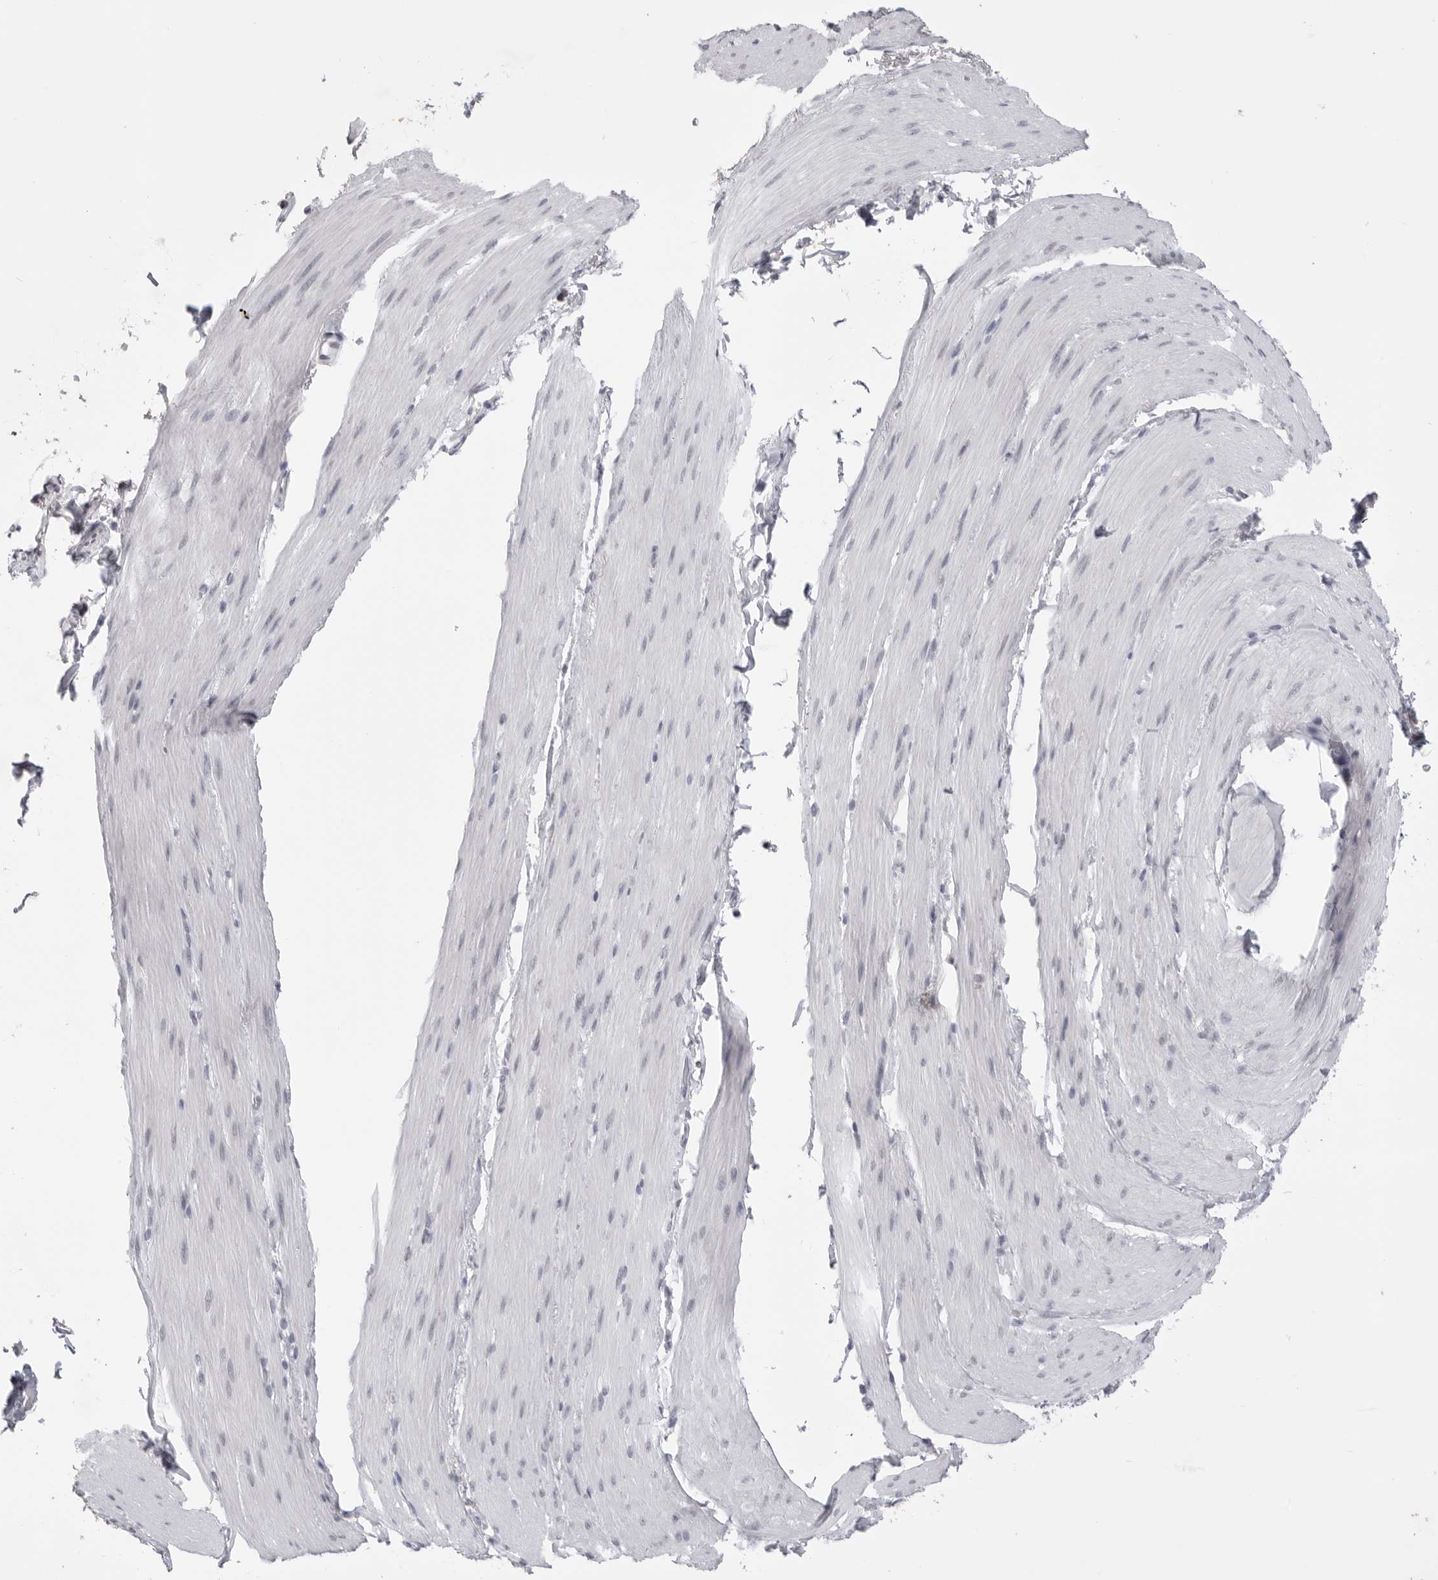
{"staining": {"intensity": "negative", "quantity": "none", "location": "none"}, "tissue": "smooth muscle", "cell_type": "Smooth muscle cells", "image_type": "normal", "snomed": [{"axis": "morphology", "description": "Normal tissue, NOS"}, {"axis": "topography", "description": "Smooth muscle"}, {"axis": "topography", "description": "Small intestine"}], "caption": "Human smooth muscle stained for a protein using immunohistochemistry (IHC) reveals no staining in smooth muscle cells.", "gene": "ZBTB7B", "patient": {"sex": "female", "age": 84}}